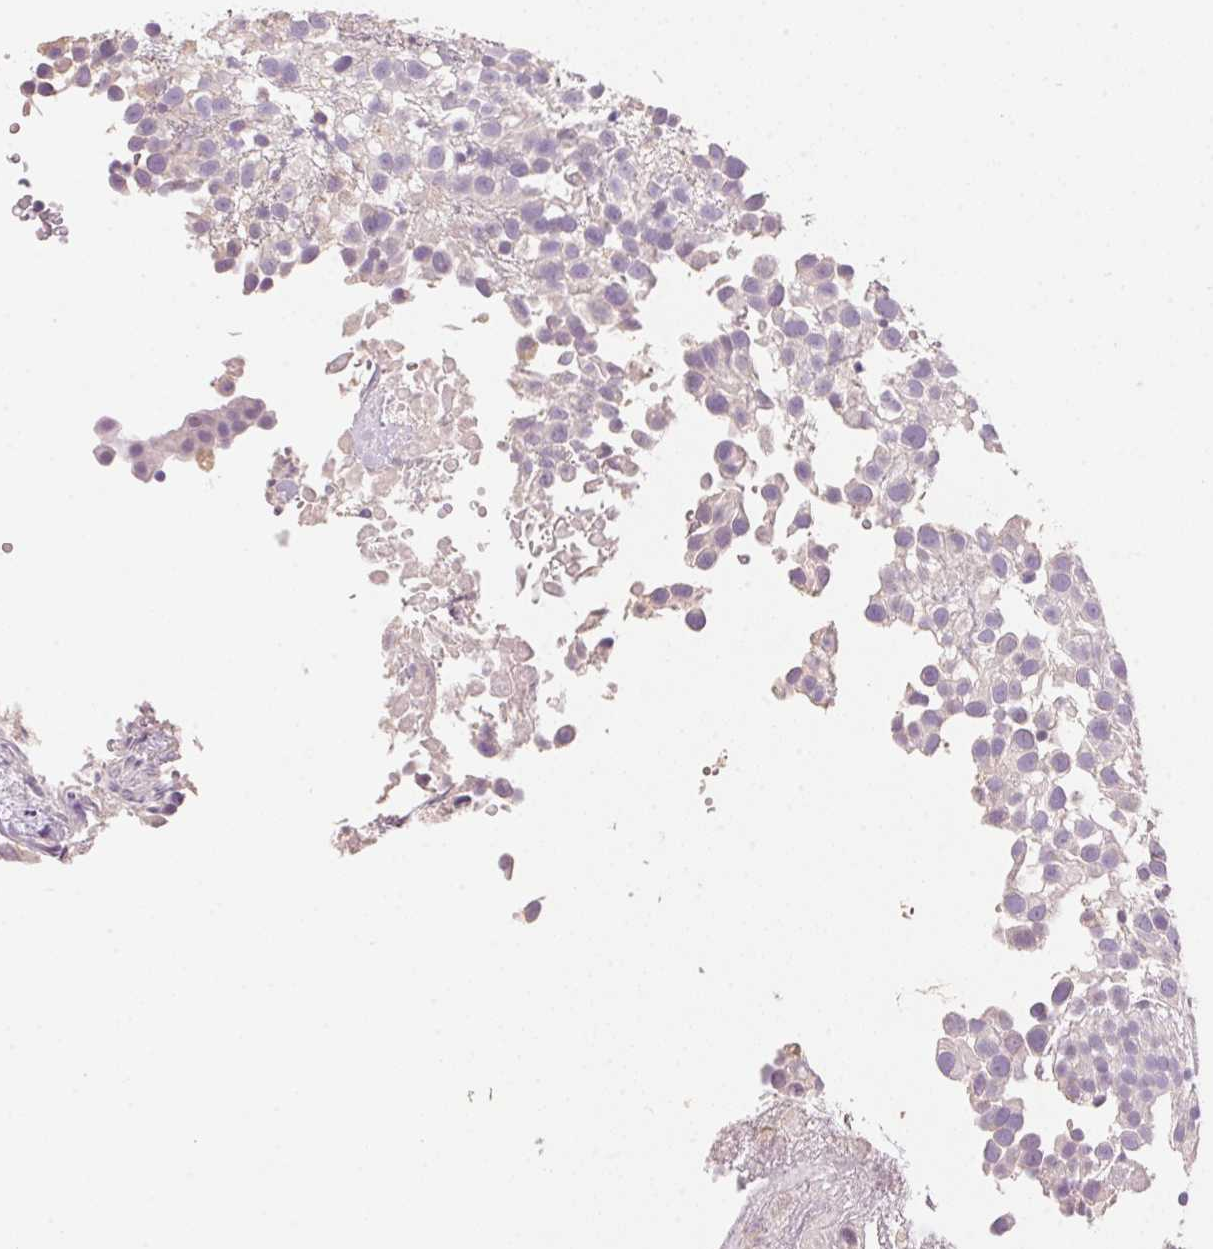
{"staining": {"intensity": "negative", "quantity": "none", "location": "none"}, "tissue": "urothelial cancer", "cell_type": "Tumor cells", "image_type": "cancer", "snomed": [{"axis": "morphology", "description": "Urothelial carcinoma, High grade"}, {"axis": "topography", "description": "Urinary bladder"}], "caption": "This is a image of IHC staining of urothelial cancer, which shows no staining in tumor cells.", "gene": "LYZL6", "patient": {"sex": "male", "age": 56}}